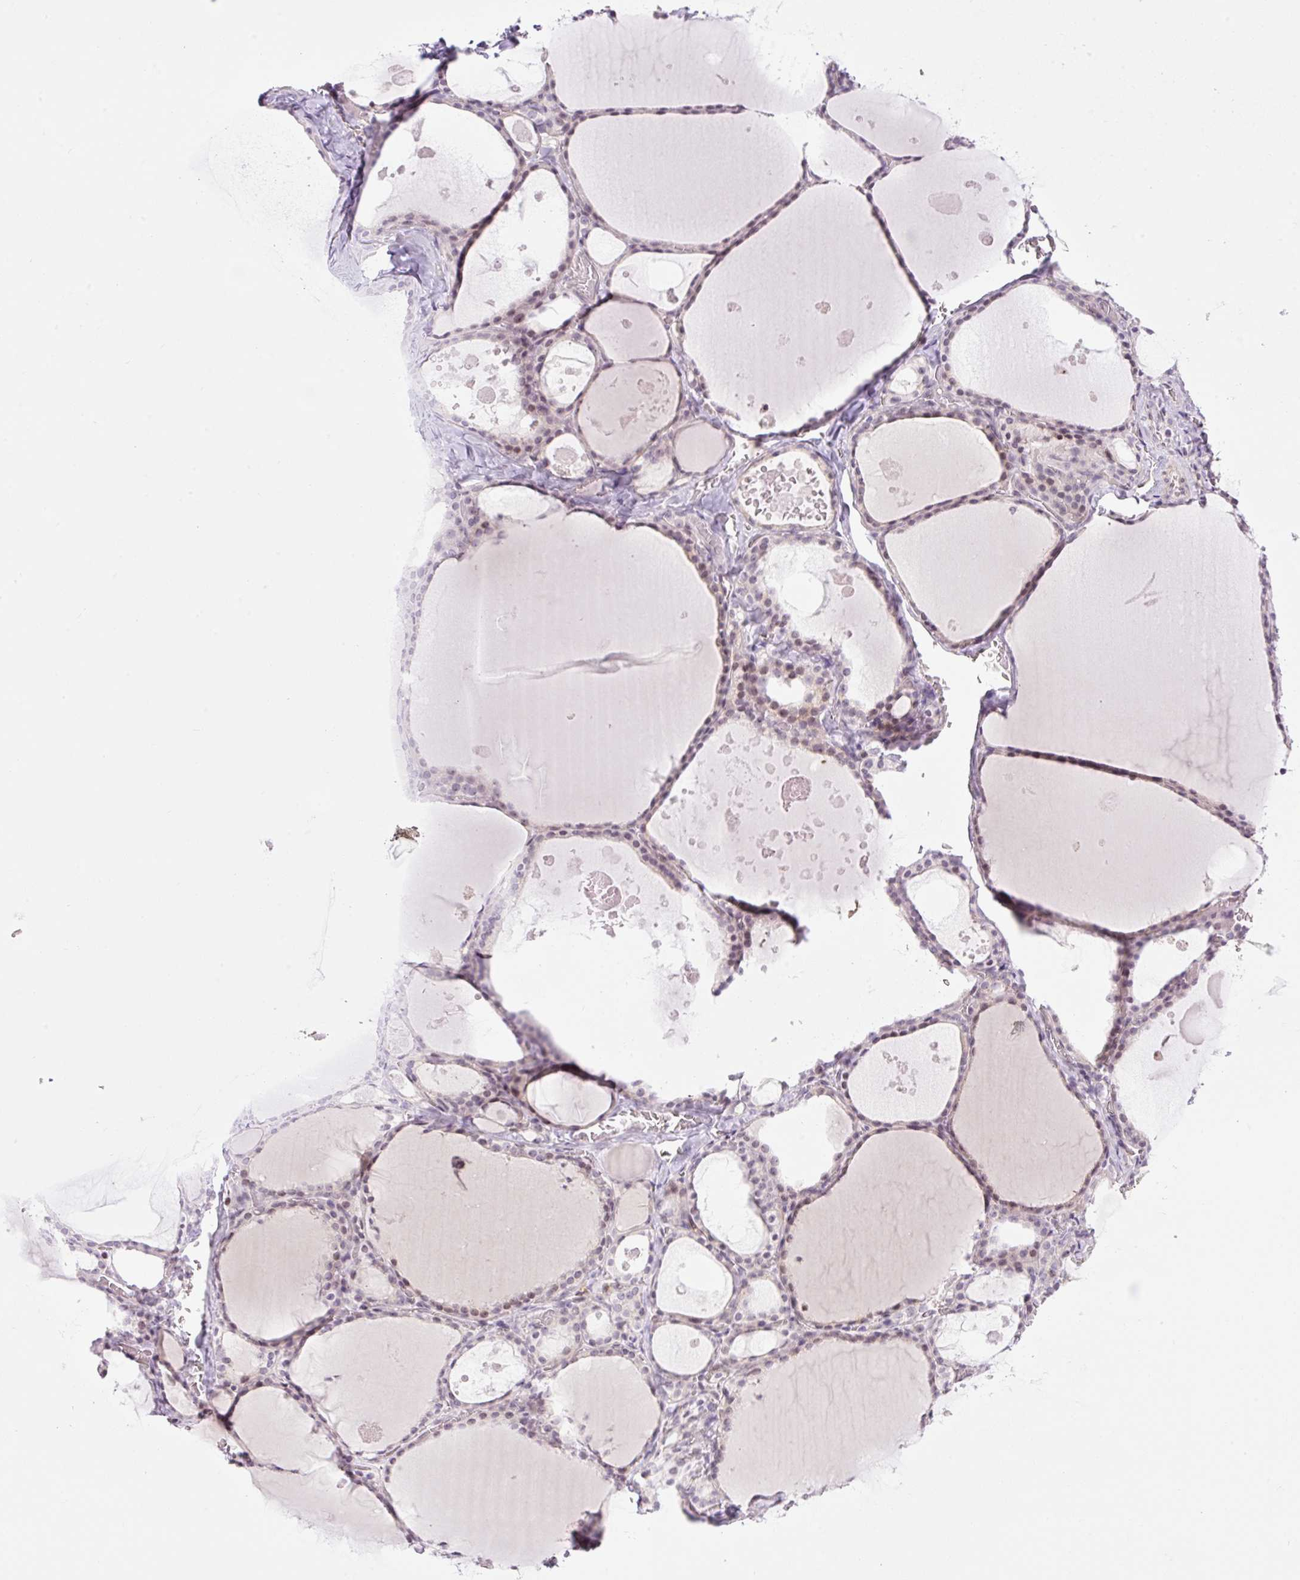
{"staining": {"intensity": "weak", "quantity": "25%-75%", "location": "nuclear"}, "tissue": "thyroid gland", "cell_type": "Glandular cells", "image_type": "normal", "snomed": [{"axis": "morphology", "description": "Normal tissue, NOS"}, {"axis": "topography", "description": "Thyroid gland"}], "caption": "Immunohistochemical staining of unremarkable thyroid gland shows low levels of weak nuclear expression in approximately 25%-75% of glandular cells. The staining was performed using DAB to visualize the protein expression in brown, while the nuclei were stained in blue with hematoxylin (Magnification: 20x).", "gene": "ENSG00000268750", "patient": {"sex": "male", "age": 56}}